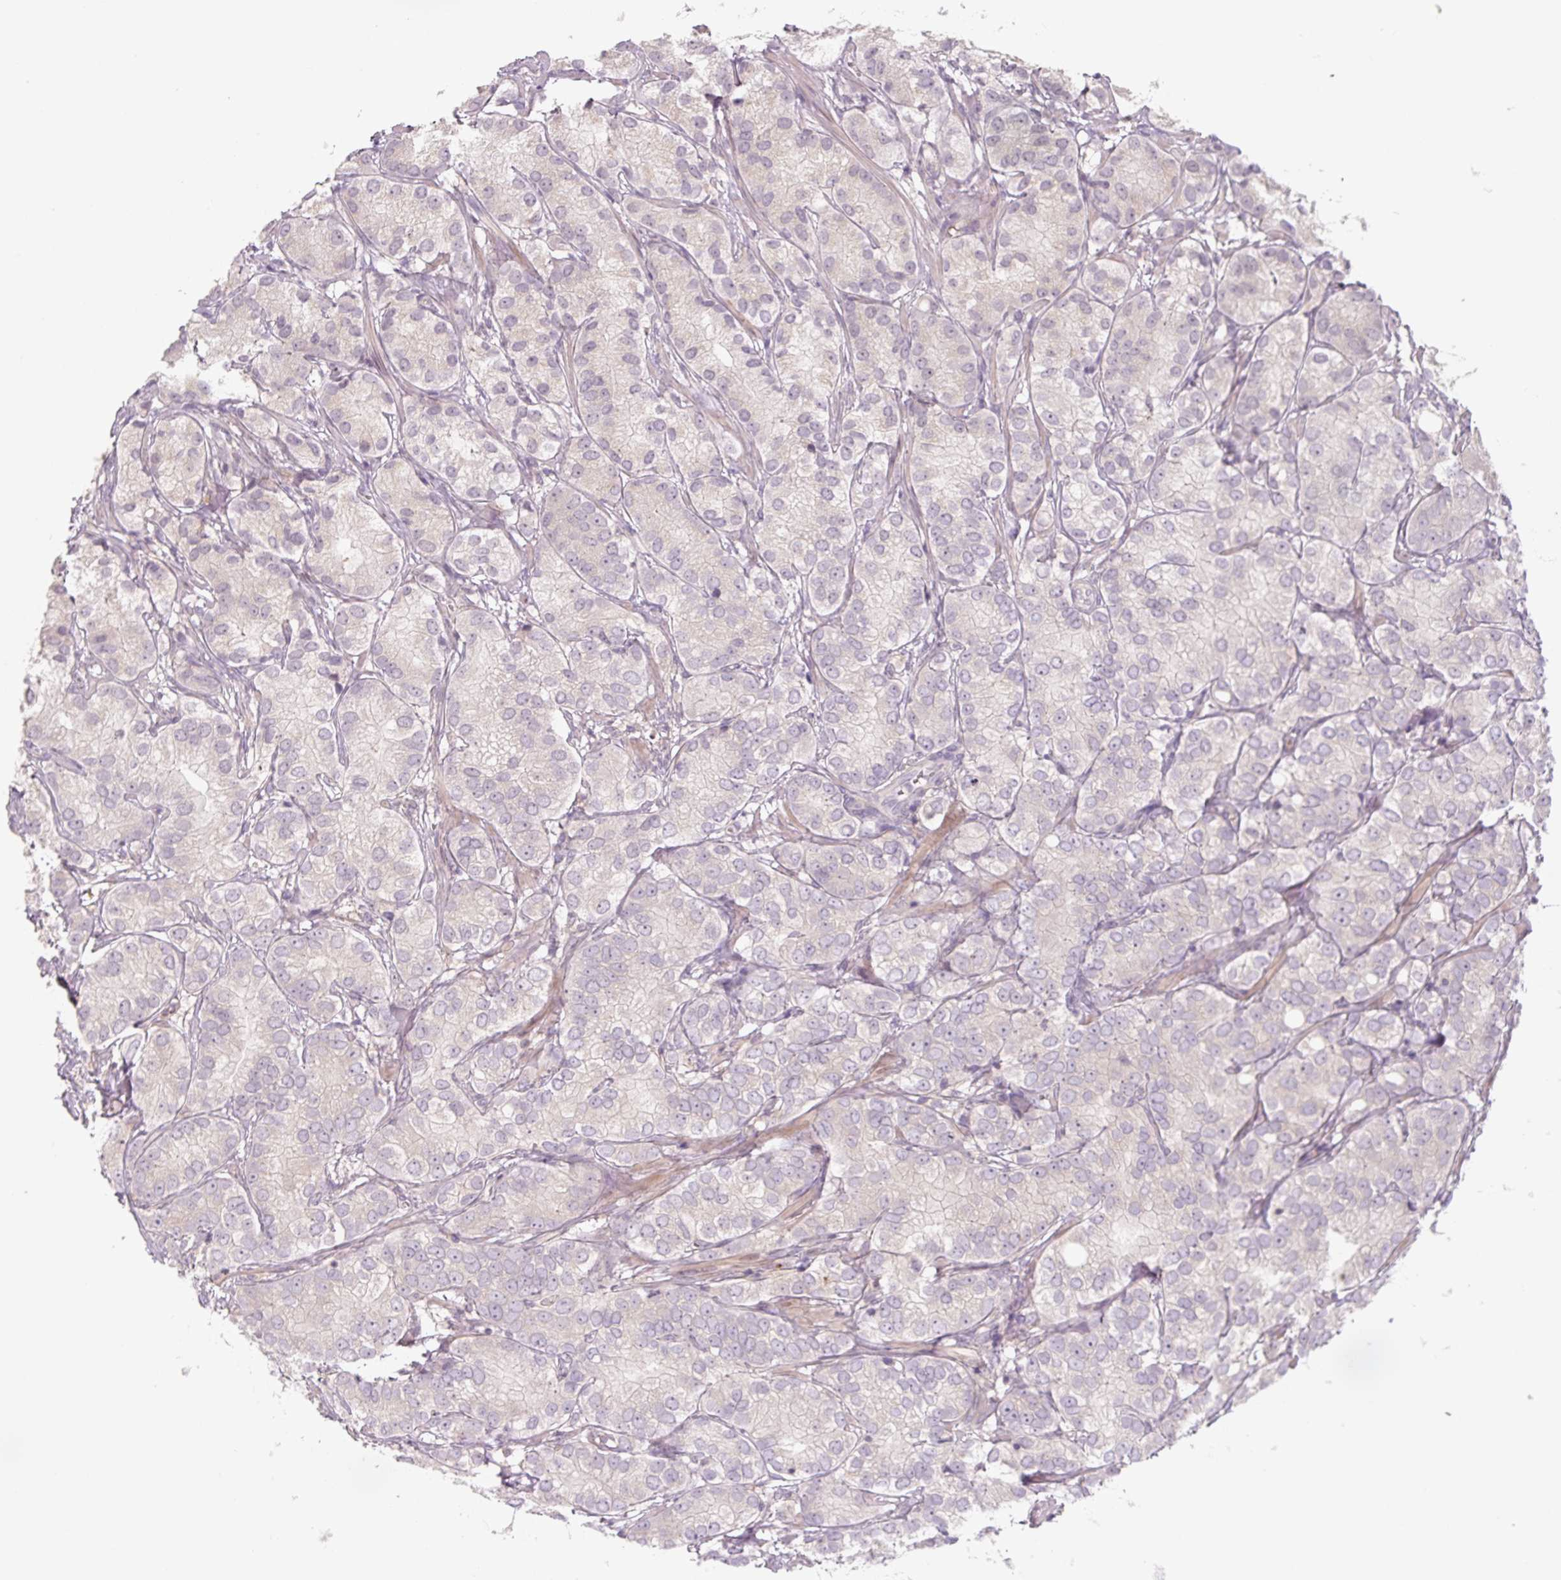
{"staining": {"intensity": "negative", "quantity": "none", "location": "none"}, "tissue": "prostate cancer", "cell_type": "Tumor cells", "image_type": "cancer", "snomed": [{"axis": "morphology", "description": "Adenocarcinoma, High grade"}, {"axis": "topography", "description": "Prostate"}], "caption": "This is an immunohistochemistry (IHC) image of human high-grade adenocarcinoma (prostate). There is no positivity in tumor cells.", "gene": "C2orf73", "patient": {"sex": "male", "age": 82}}